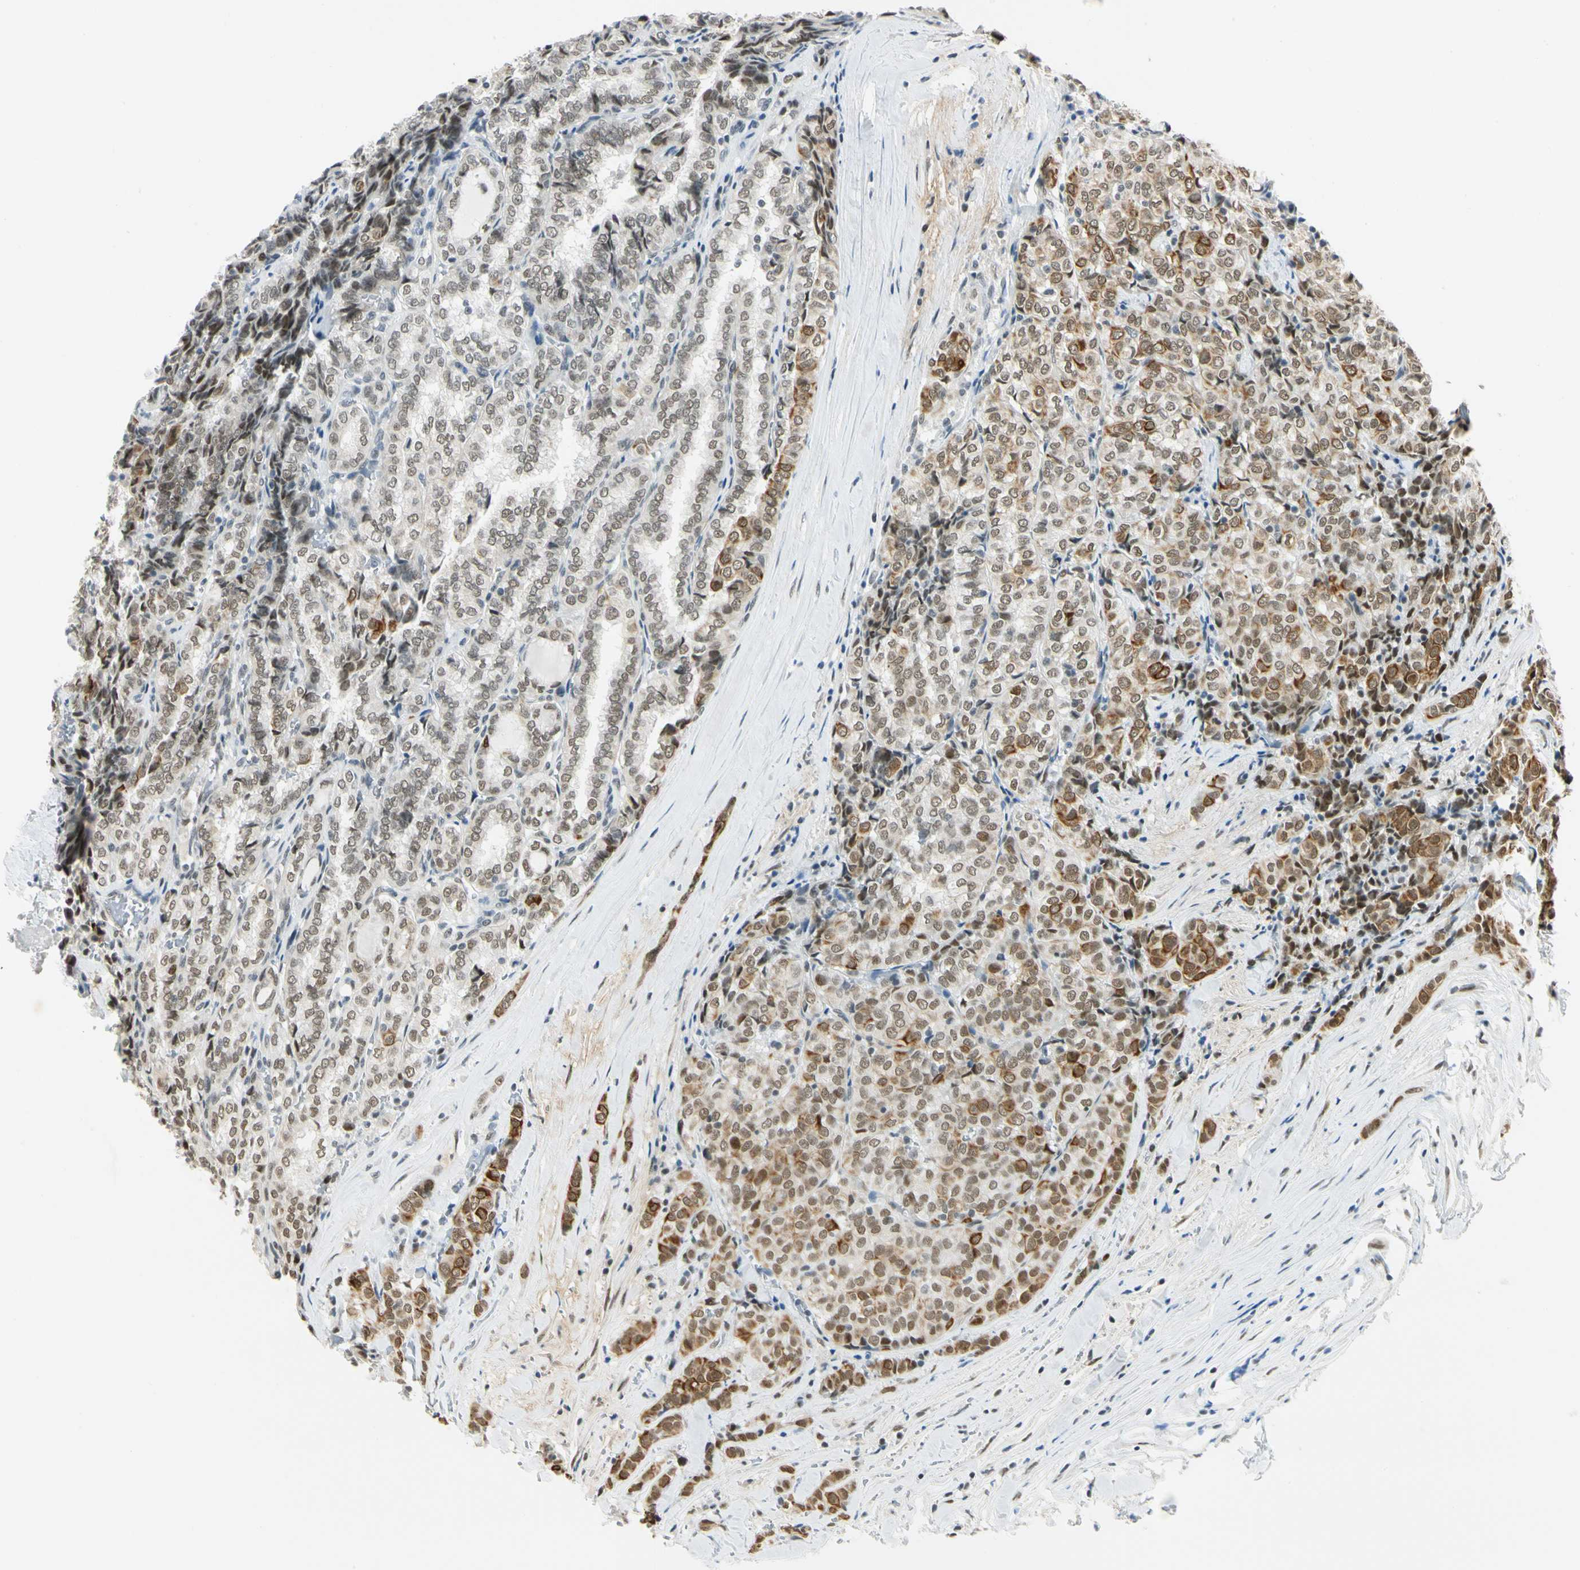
{"staining": {"intensity": "strong", "quantity": "<25%", "location": "cytoplasmic/membranous"}, "tissue": "thyroid cancer", "cell_type": "Tumor cells", "image_type": "cancer", "snomed": [{"axis": "morphology", "description": "Normal tissue, NOS"}, {"axis": "morphology", "description": "Papillary adenocarcinoma, NOS"}, {"axis": "topography", "description": "Thyroid gland"}], "caption": "Immunohistochemistry (IHC) staining of thyroid papillary adenocarcinoma, which shows medium levels of strong cytoplasmic/membranous expression in approximately <25% of tumor cells indicating strong cytoplasmic/membranous protein staining. The staining was performed using DAB (brown) for protein detection and nuclei were counterstained in hematoxylin (blue).", "gene": "NELFE", "patient": {"sex": "female", "age": 30}}